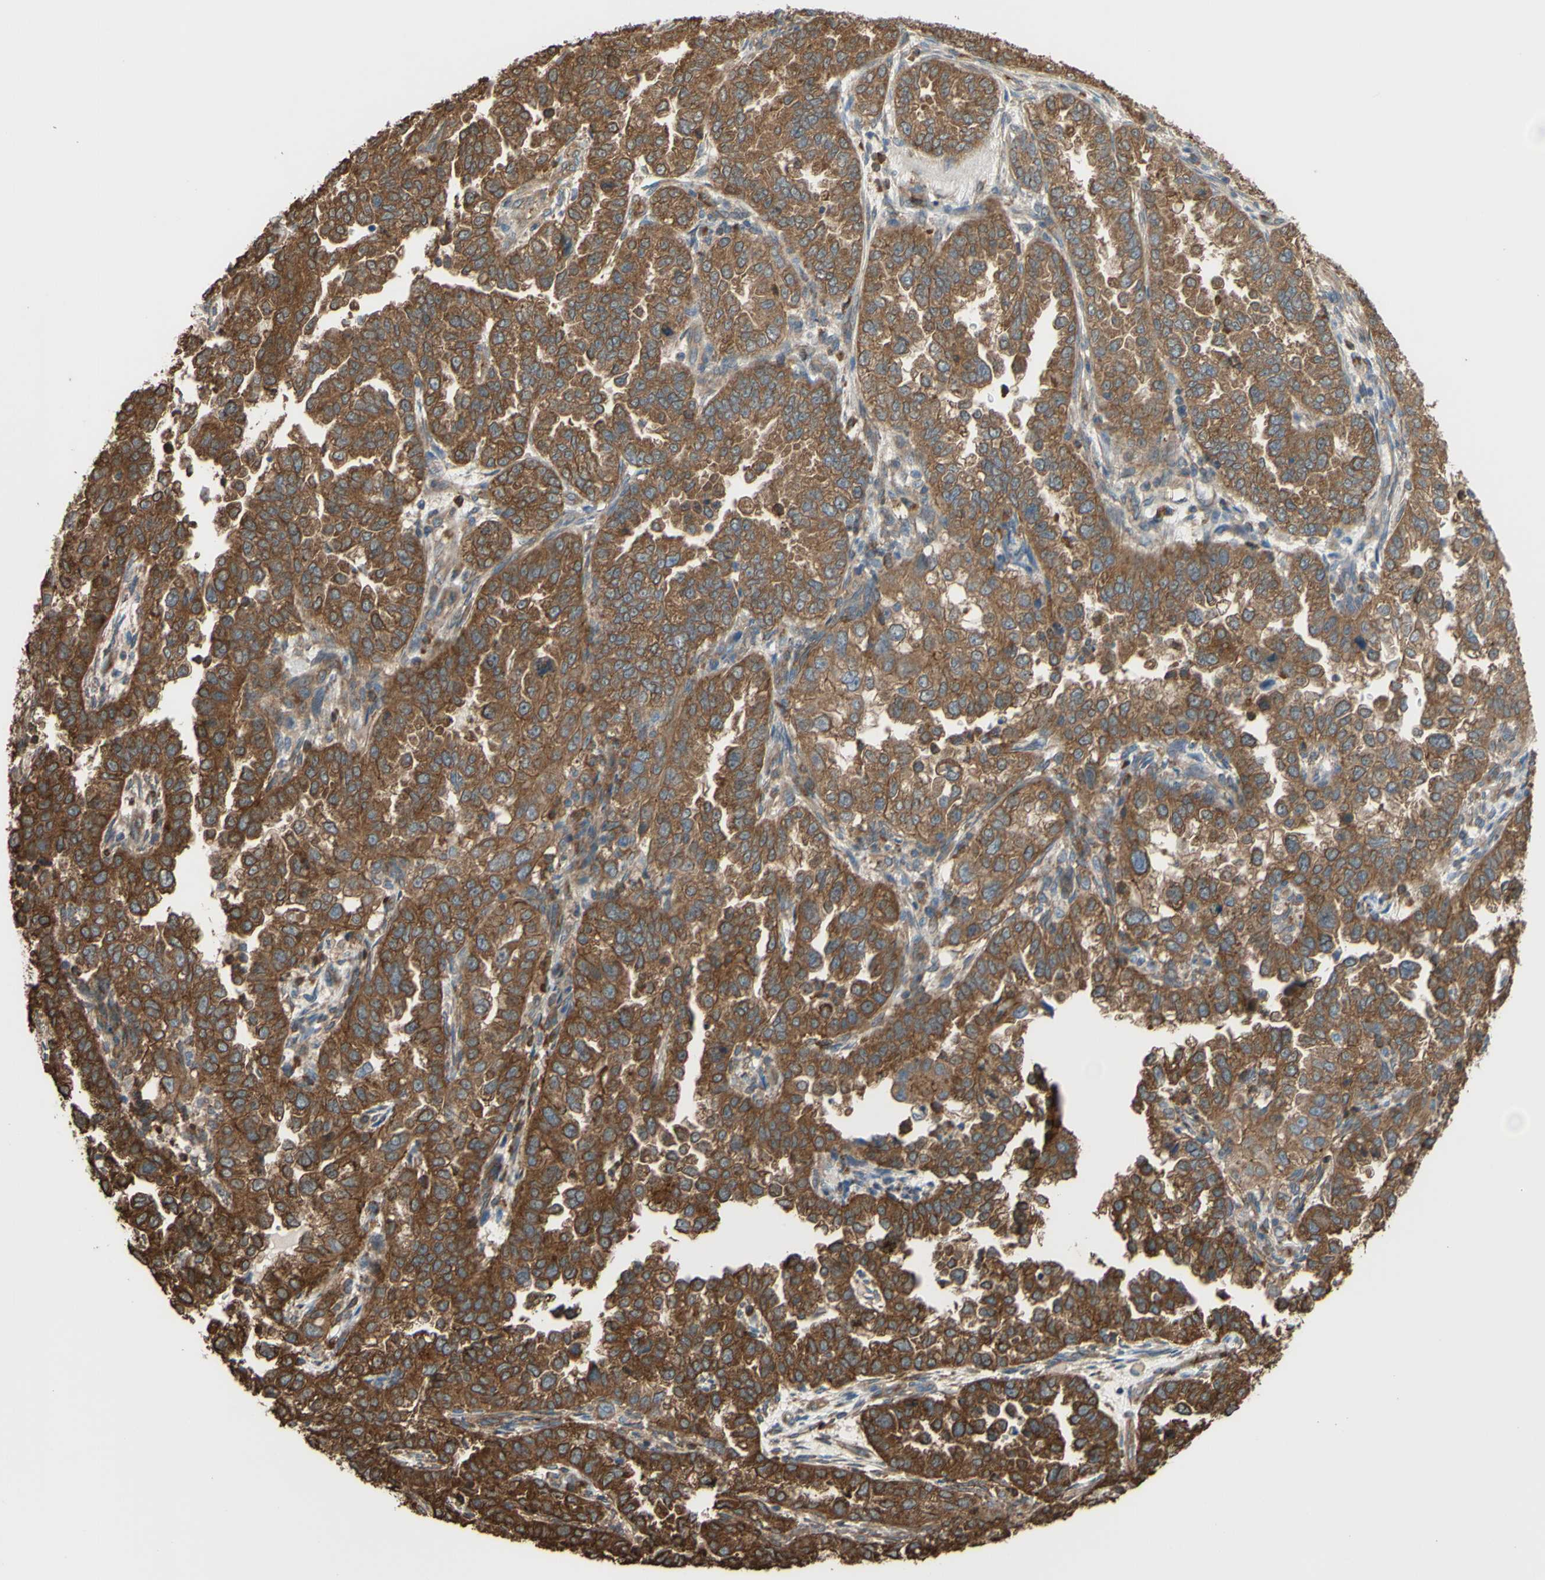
{"staining": {"intensity": "strong", "quantity": ">75%", "location": "cytoplasmic/membranous"}, "tissue": "endometrial cancer", "cell_type": "Tumor cells", "image_type": "cancer", "snomed": [{"axis": "morphology", "description": "Adenocarcinoma, NOS"}, {"axis": "topography", "description": "Endometrium"}], "caption": "The histopathology image demonstrates staining of endometrial adenocarcinoma, revealing strong cytoplasmic/membranous protein positivity (brown color) within tumor cells.", "gene": "CTTN", "patient": {"sex": "female", "age": 85}}